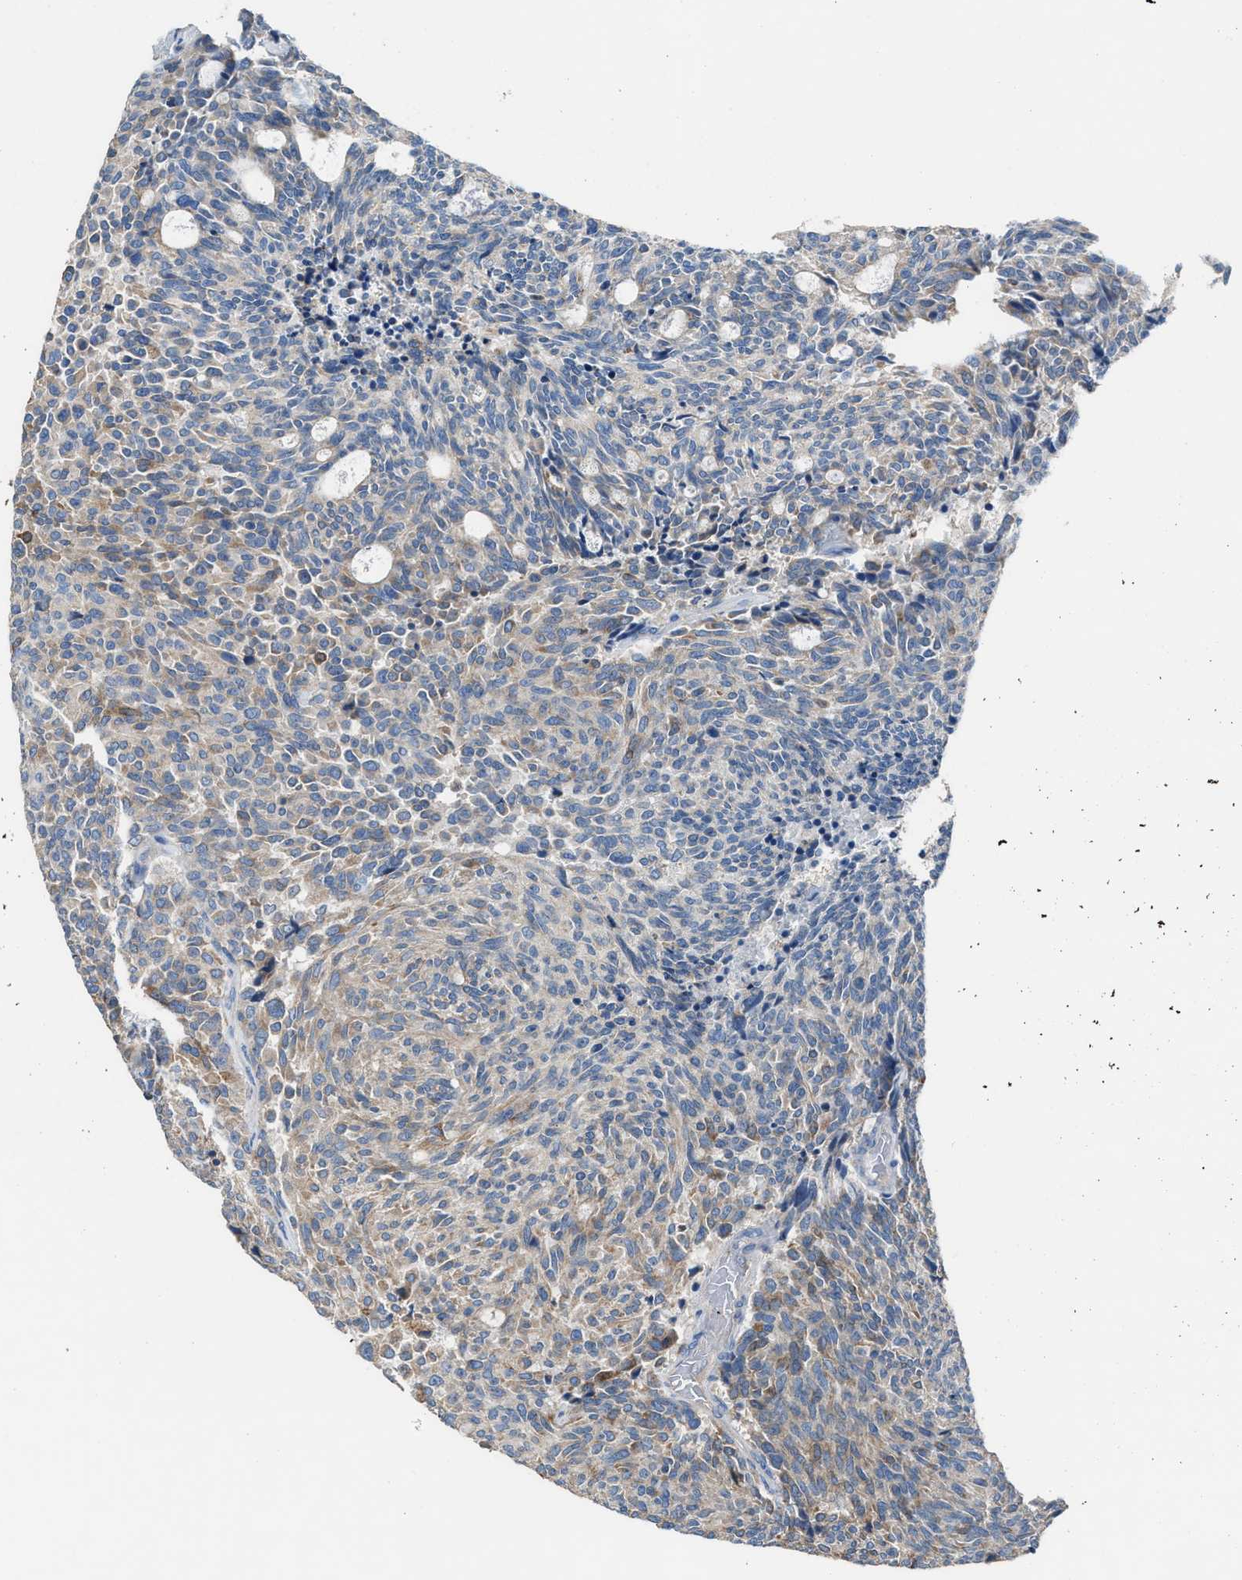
{"staining": {"intensity": "weak", "quantity": "<25%", "location": "cytoplasmic/membranous"}, "tissue": "carcinoid", "cell_type": "Tumor cells", "image_type": "cancer", "snomed": [{"axis": "morphology", "description": "Carcinoid, malignant, NOS"}, {"axis": "topography", "description": "Pancreas"}], "caption": "Tumor cells show no significant protein positivity in malignant carcinoid. Nuclei are stained in blue.", "gene": "AOAH", "patient": {"sex": "female", "age": 54}}